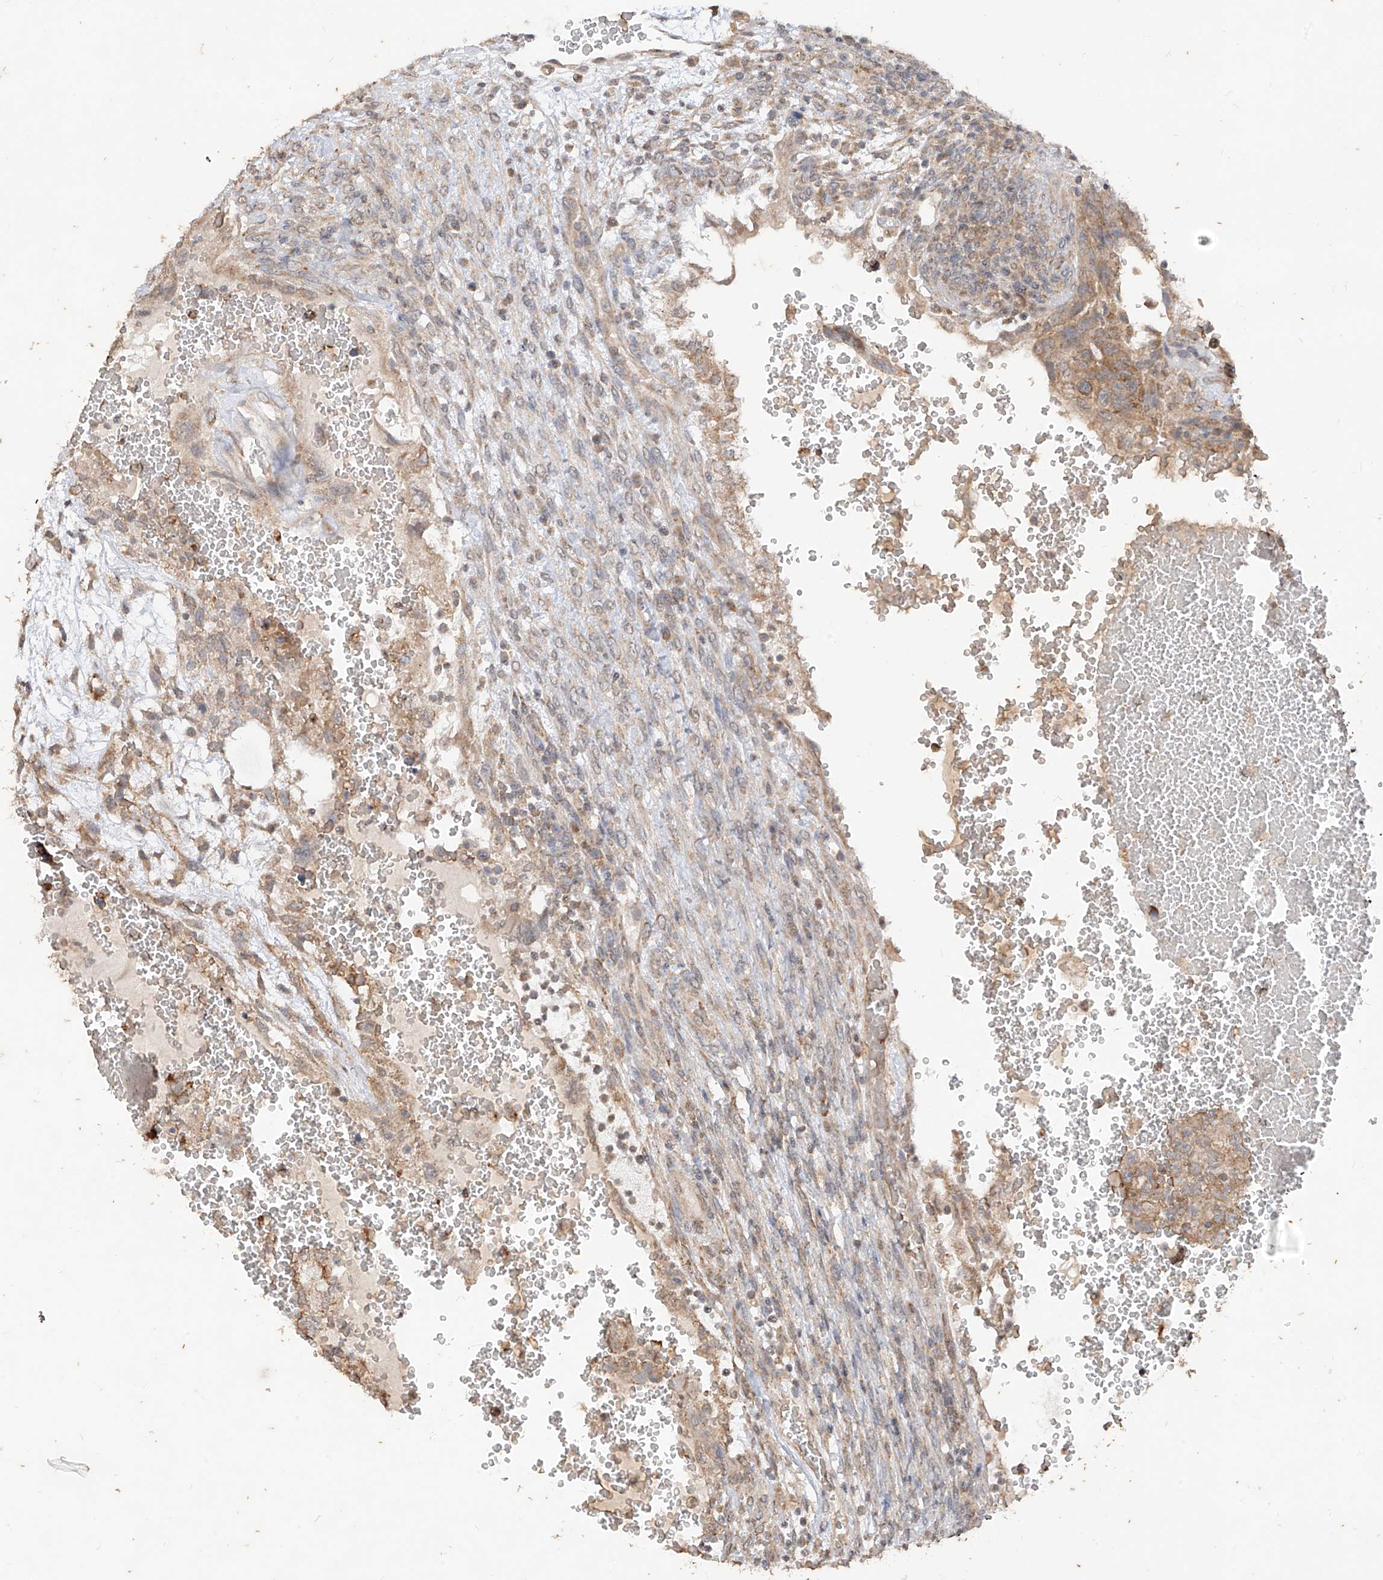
{"staining": {"intensity": "moderate", "quantity": ">75%", "location": "cytoplasmic/membranous"}, "tissue": "testis cancer", "cell_type": "Tumor cells", "image_type": "cancer", "snomed": [{"axis": "morphology", "description": "Carcinoma, Embryonal, NOS"}, {"axis": "topography", "description": "Testis"}], "caption": "Protein staining of testis cancer tissue exhibits moderate cytoplasmic/membranous positivity in about >75% of tumor cells.", "gene": "MTUS2", "patient": {"sex": "male", "age": 36}}